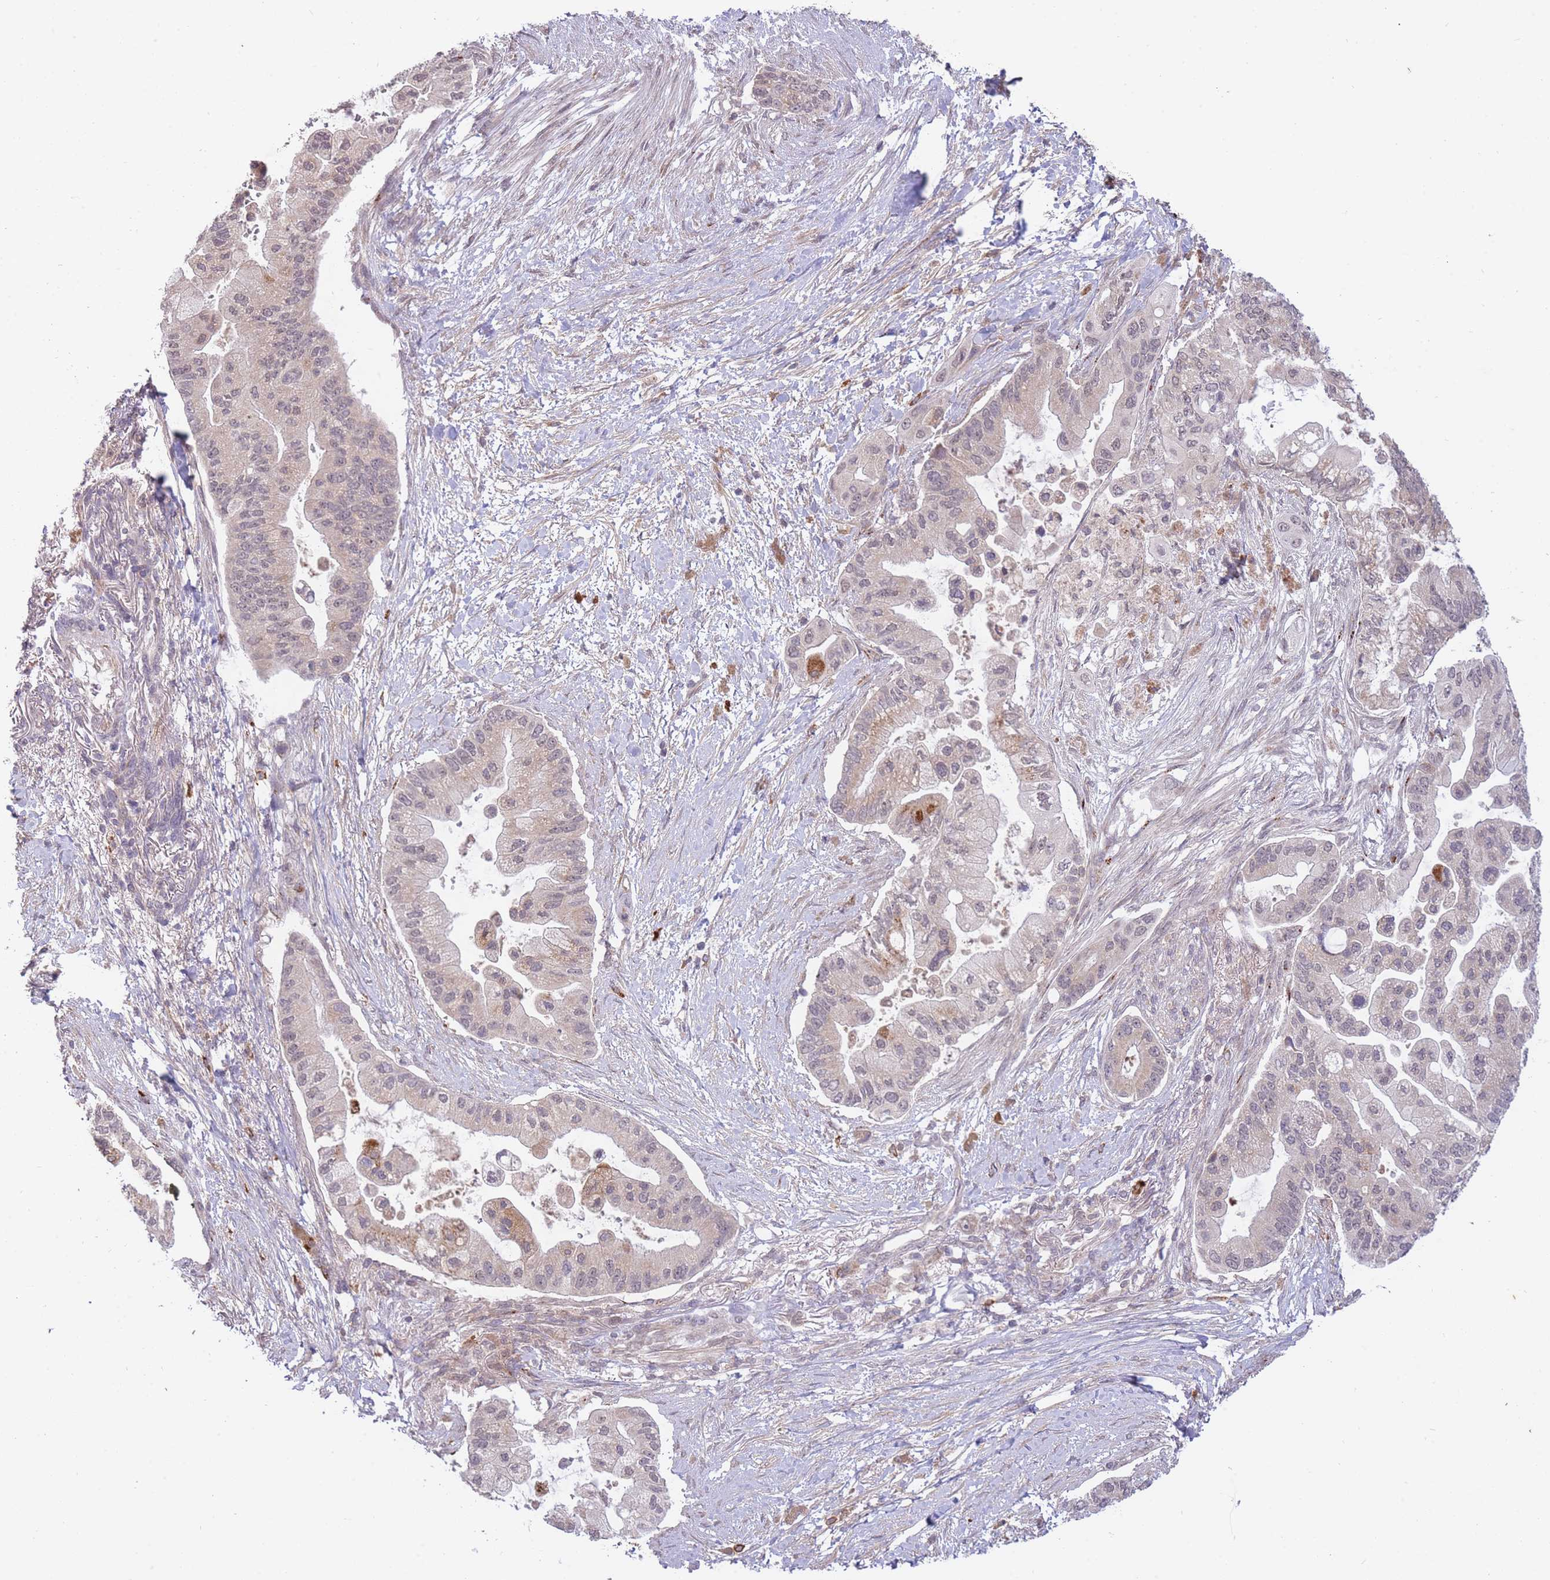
{"staining": {"intensity": "weak", "quantity": "<25%", "location": "nuclear"}, "tissue": "pancreatic cancer", "cell_type": "Tumor cells", "image_type": "cancer", "snomed": [{"axis": "morphology", "description": "Adenocarcinoma, NOS"}, {"axis": "topography", "description": "Pancreas"}], "caption": "This is a micrograph of immunohistochemistry staining of pancreatic adenocarcinoma, which shows no staining in tumor cells.", "gene": "SMC6", "patient": {"sex": "male", "age": 57}}